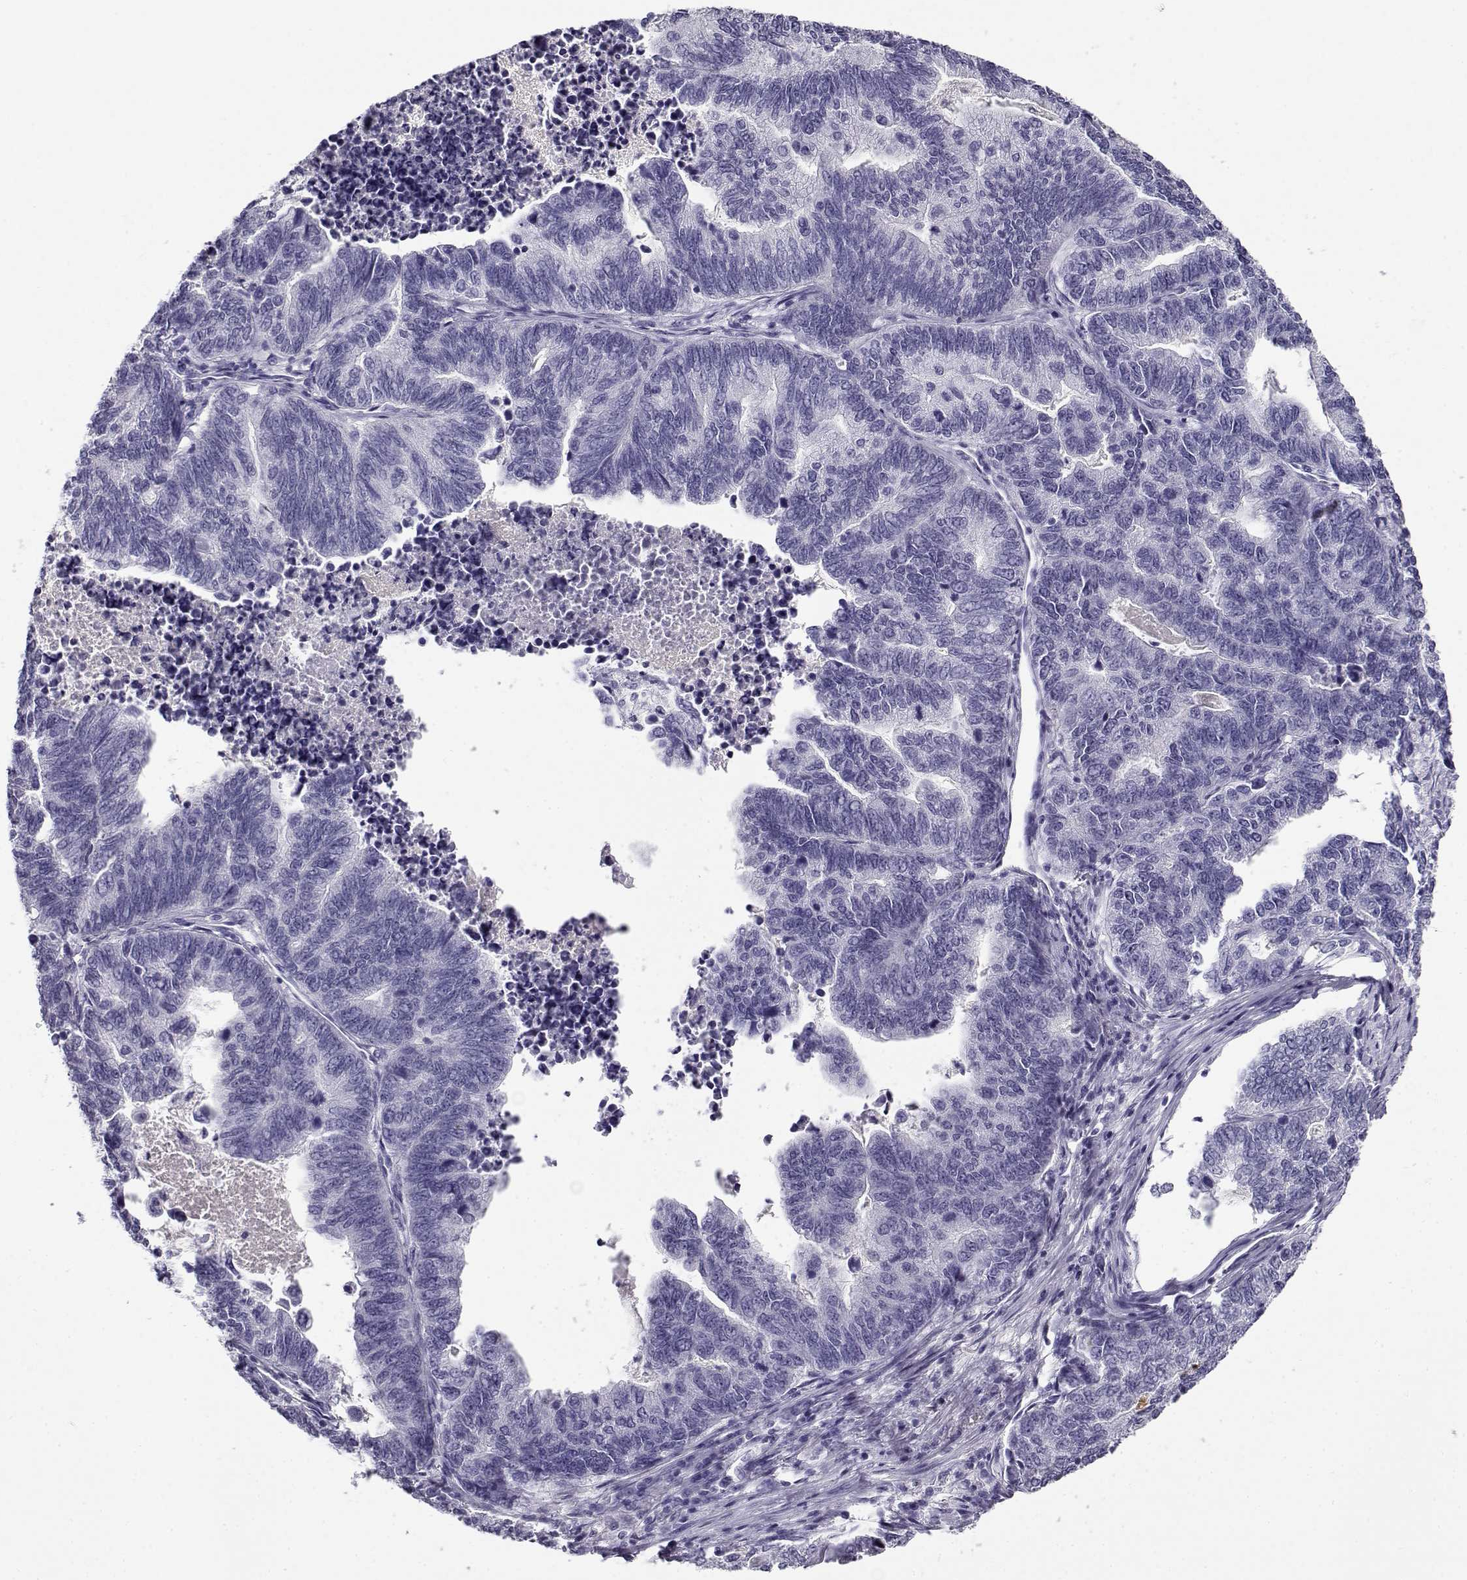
{"staining": {"intensity": "negative", "quantity": "none", "location": "none"}, "tissue": "stomach cancer", "cell_type": "Tumor cells", "image_type": "cancer", "snomed": [{"axis": "morphology", "description": "Adenocarcinoma, NOS"}, {"axis": "topography", "description": "Stomach, upper"}], "caption": "The photomicrograph reveals no significant staining in tumor cells of stomach cancer.", "gene": "CABS1", "patient": {"sex": "female", "age": 67}}